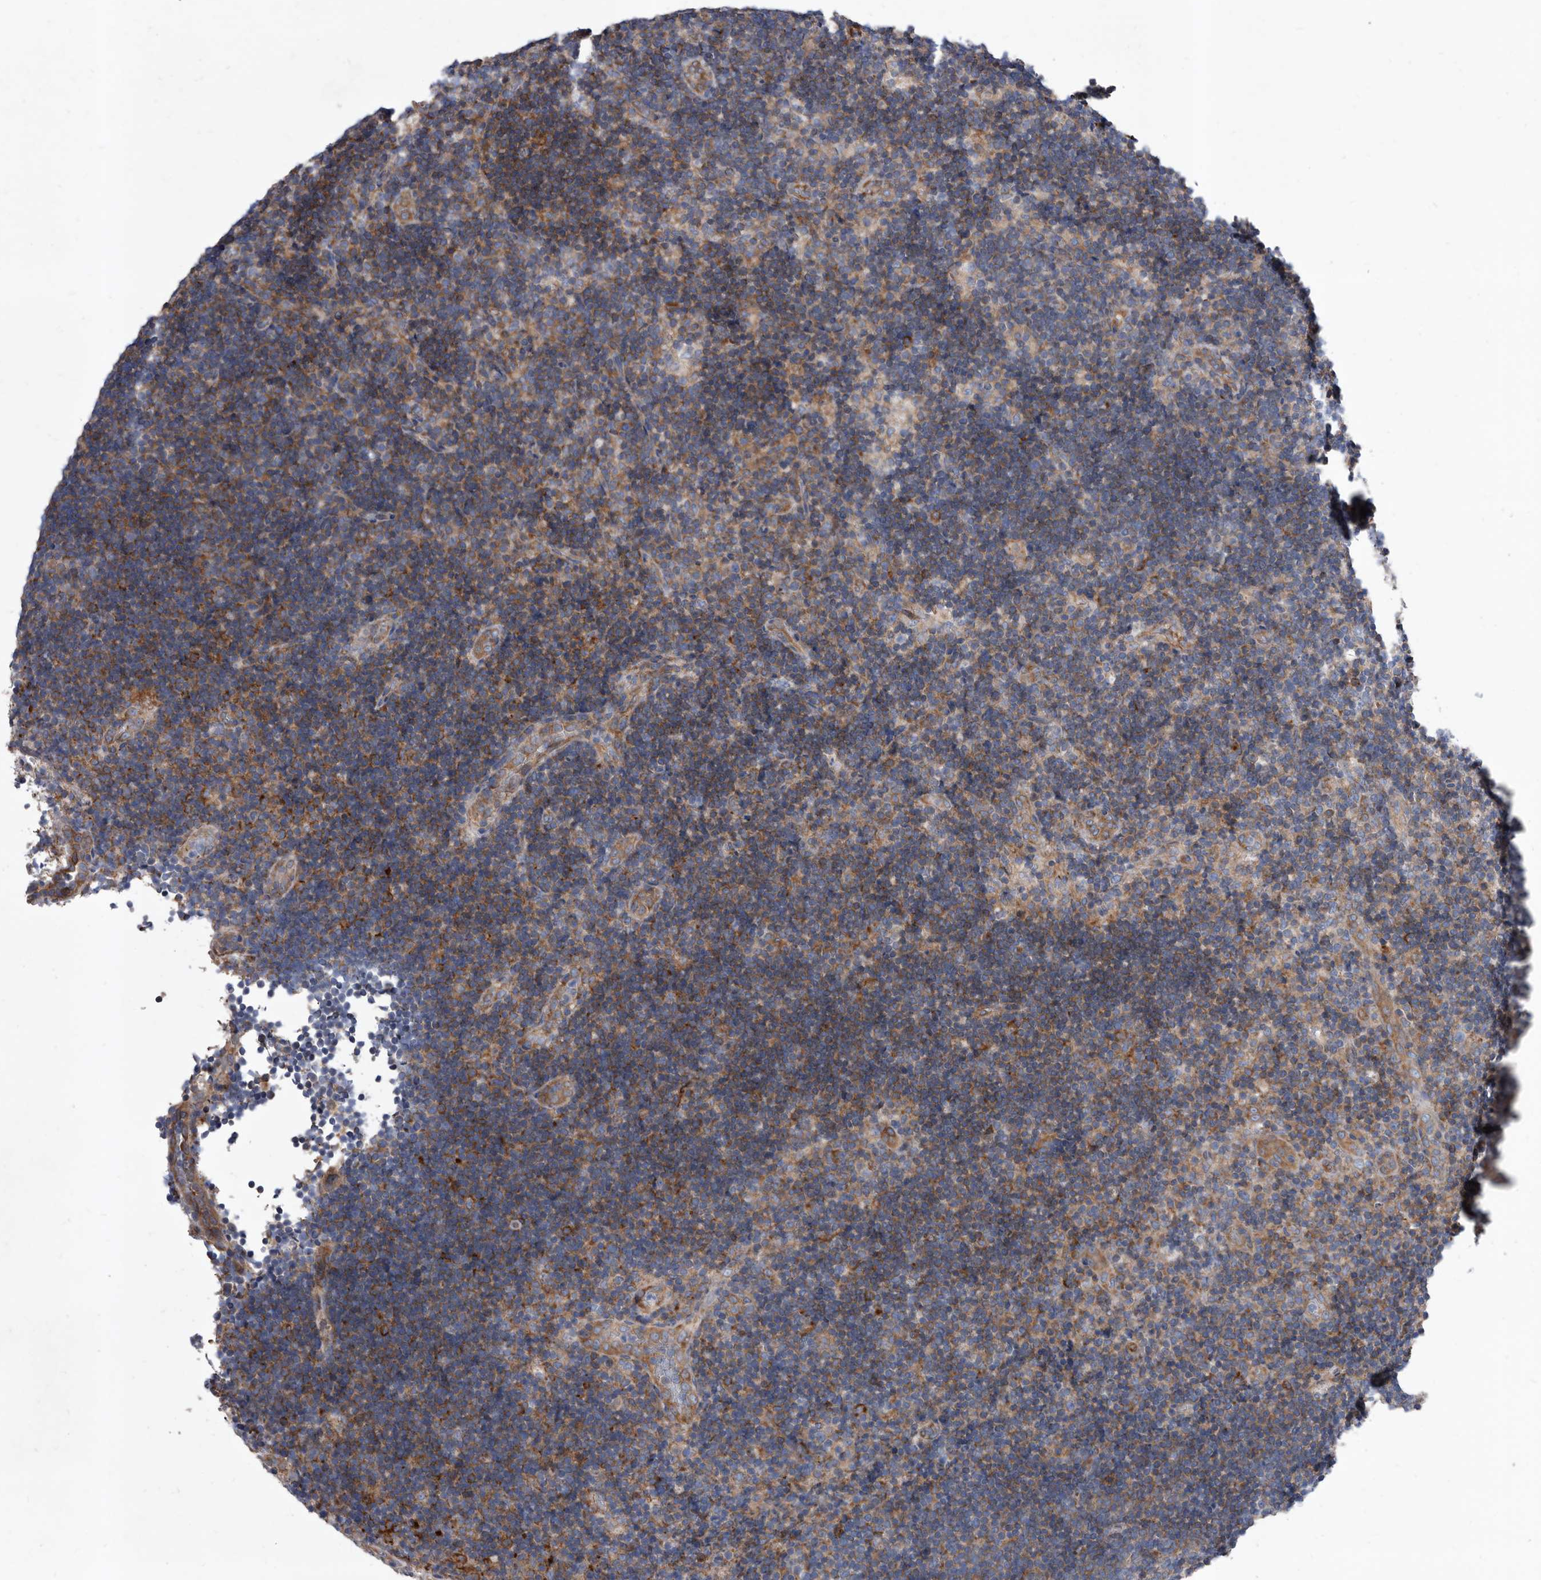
{"staining": {"intensity": "negative", "quantity": "none", "location": "none"}, "tissue": "lymph node", "cell_type": "Germinal center cells", "image_type": "normal", "snomed": [{"axis": "morphology", "description": "Normal tissue, NOS"}, {"axis": "topography", "description": "Lymph node"}], "caption": "Lymph node was stained to show a protein in brown. There is no significant staining in germinal center cells. (DAB (3,3'-diaminobenzidine) immunohistochemistry (IHC) with hematoxylin counter stain).", "gene": "ATP13A3", "patient": {"sex": "female", "age": 22}}